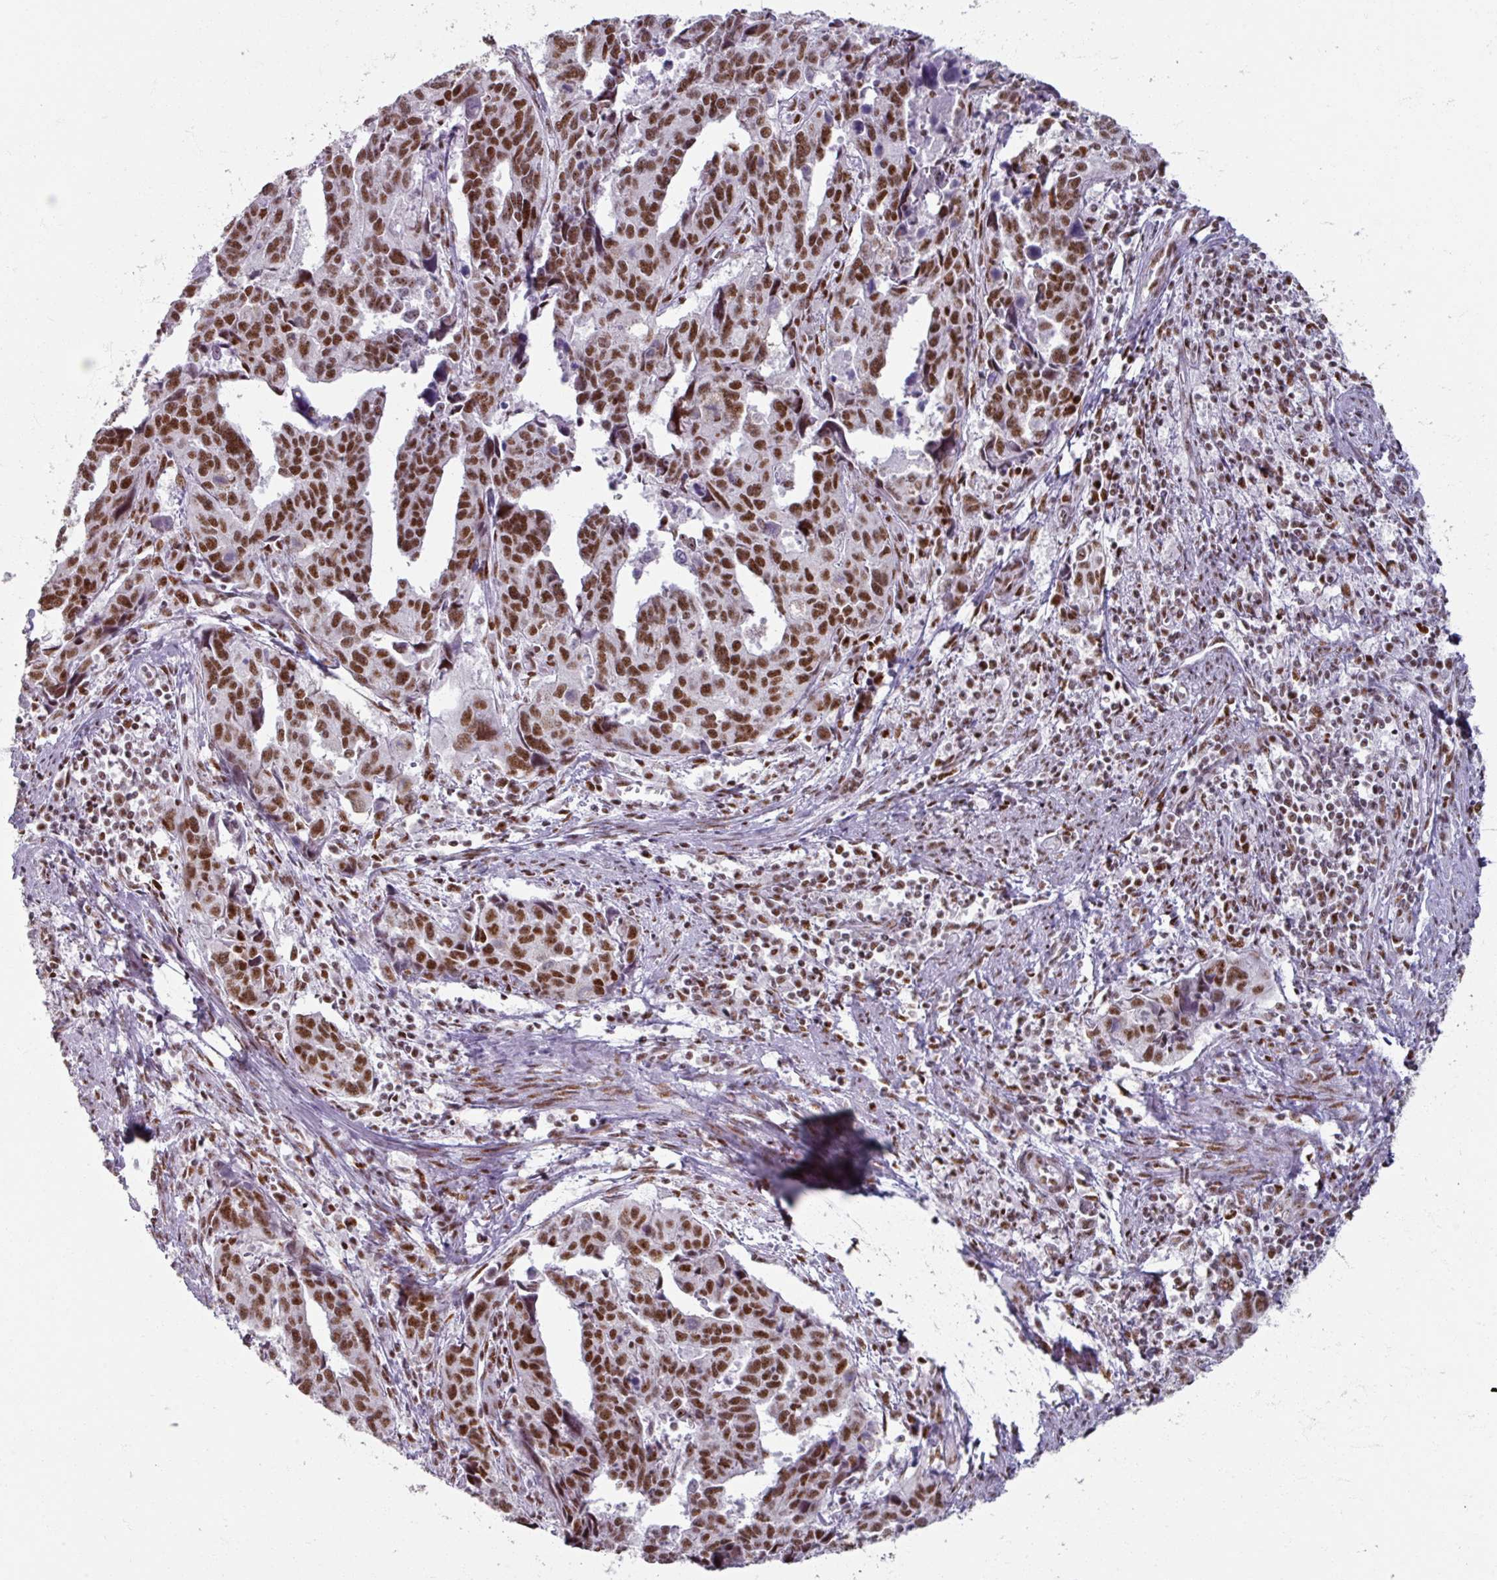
{"staining": {"intensity": "strong", "quantity": ">75%", "location": "nuclear"}, "tissue": "endometrial cancer", "cell_type": "Tumor cells", "image_type": "cancer", "snomed": [{"axis": "morphology", "description": "Adenocarcinoma, NOS"}, {"axis": "topography", "description": "Endometrium"}], "caption": "IHC (DAB) staining of human endometrial adenocarcinoma displays strong nuclear protein expression in about >75% of tumor cells.", "gene": "ADAR", "patient": {"sex": "female", "age": 73}}